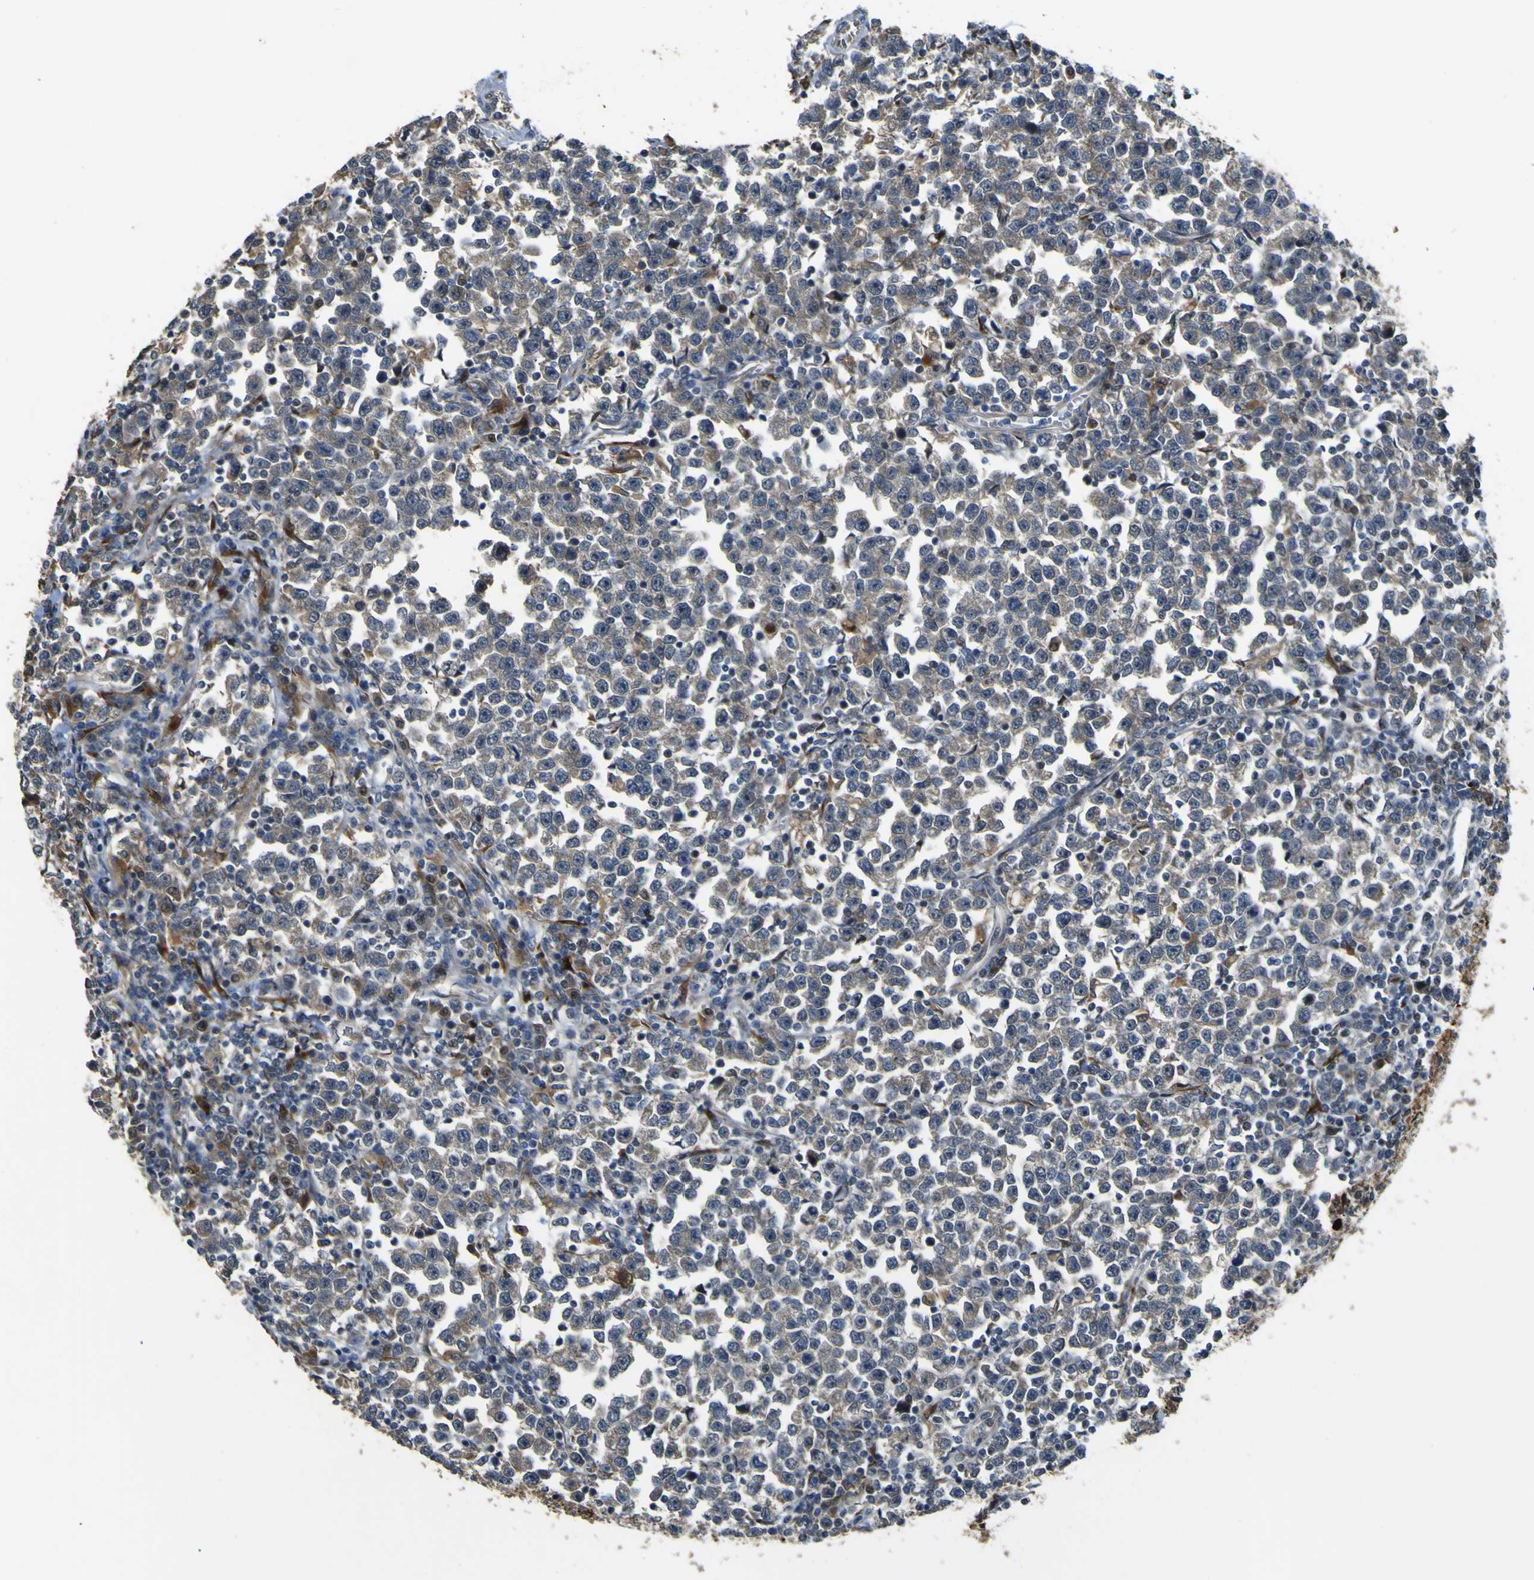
{"staining": {"intensity": "weak", "quantity": ">75%", "location": "cytoplasmic/membranous"}, "tissue": "testis cancer", "cell_type": "Tumor cells", "image_type": "cancer", "snomed": [{"axis": "morphology", "description": "Seminoma, NOS"}, {"axis": "topography", "description": "Testis"}], "caption": "Protein staining by IHC exhibits weak cytoplasmic/membranous positivity in about >75% of tumor cells in seminoma (testis).", "gene": "LBHD1", "patient": {"sex": "male", "age": 43}}